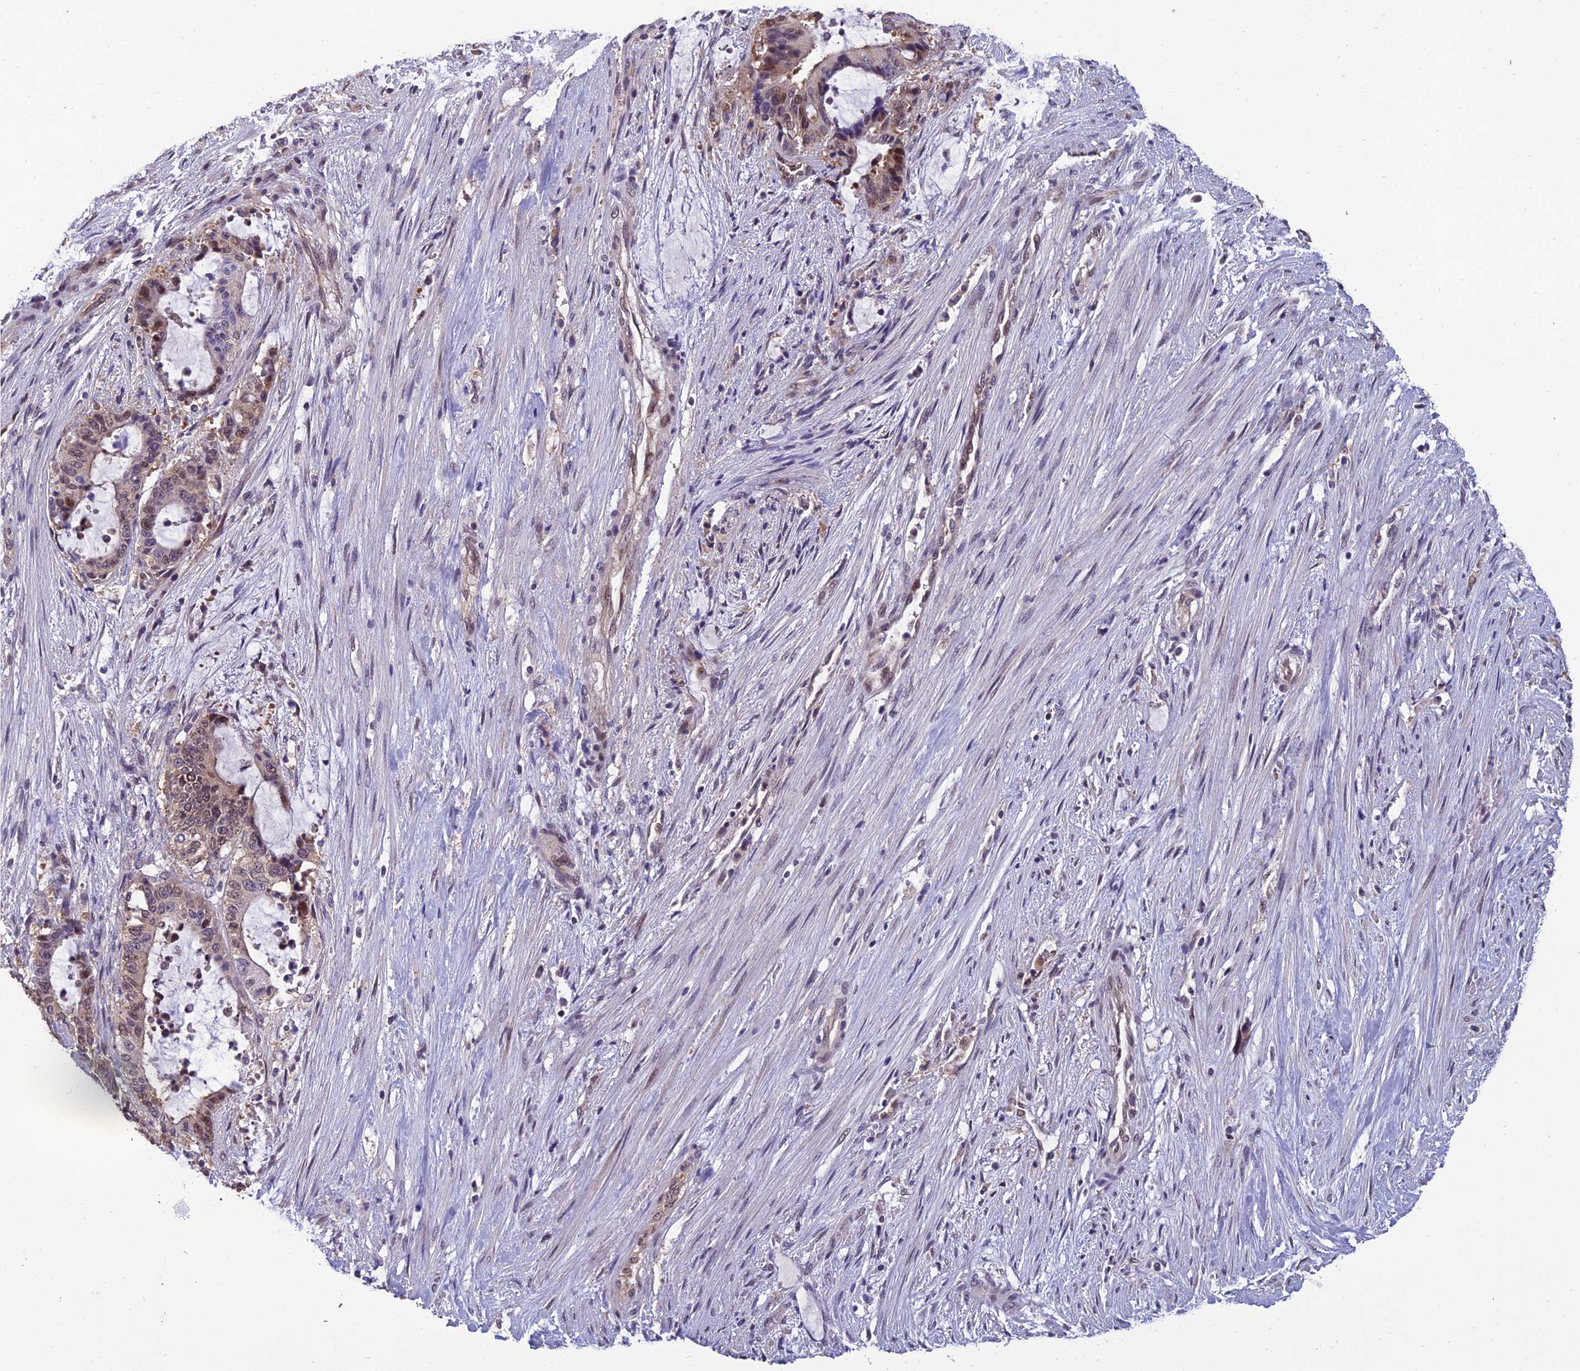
{"staining": {"intensity": "moderate", "quantity": "<25%", "location": "cytoplasmic/membranous,nuclear"}, "tissue": "liver cancer", "cell_type": "Tumor cells", "image_type": "cancer", "snomed": [{"axis": "morphology", "description": "Normal tissue, NOS"}, {"axis": "morphology", "description": "Cholangiocarcinoma"}, {"axis": "topography", "description": "Liver"}, {"axis": "topography", "description": "Peripheral nerve tissue"}], "caption": "Liver cancer (cholangiocarcinoma) stained with a protein marker shows moderate staining in tumor cells.", "gene": "GRWD1", "patient": {"sex": "female", "age": 73}}